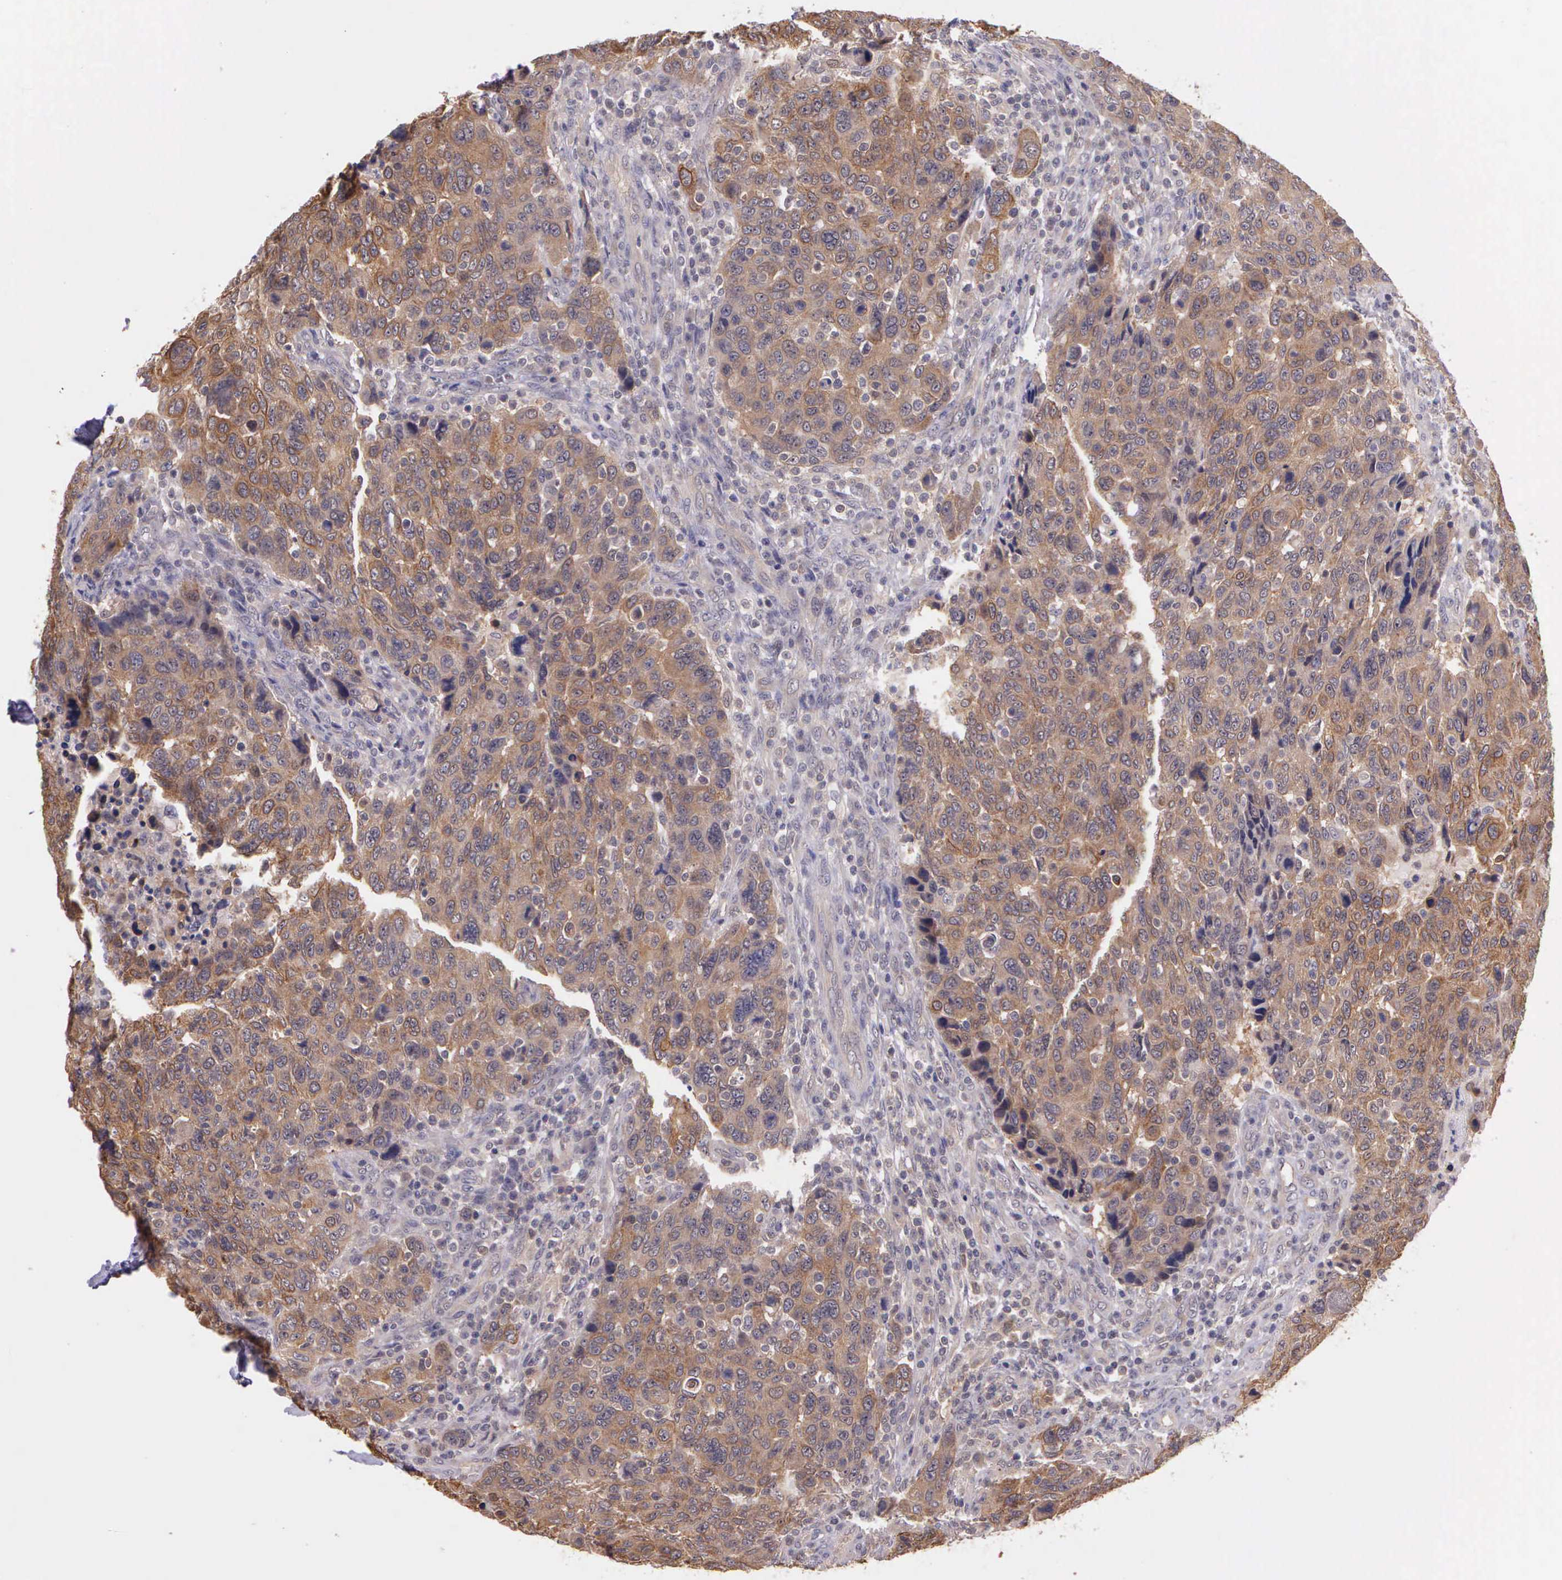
{"staining": {"intensity": "moderate", "quantity": ">75%", "location": "cytoplasmic/membranous"}, "tissue": "breast cancer", "cell_type": "Tumor cells", "image_type": "cancer", "snomed": [{"axis": "morphology", "description": "Duct carcinoma"}, {"axis": "topography", "description": "Breast"}], "caption": "Protein staining by immunohistochemistry exhibits moderate cytoplasmic/membranous staining in about >75% of tumor cells in breast cancer (infiltrating ductal carcinoma). Nuclei are stained in blue.", "gene": "IGBP1", "patient": {"sex": "female", "age": 37}}